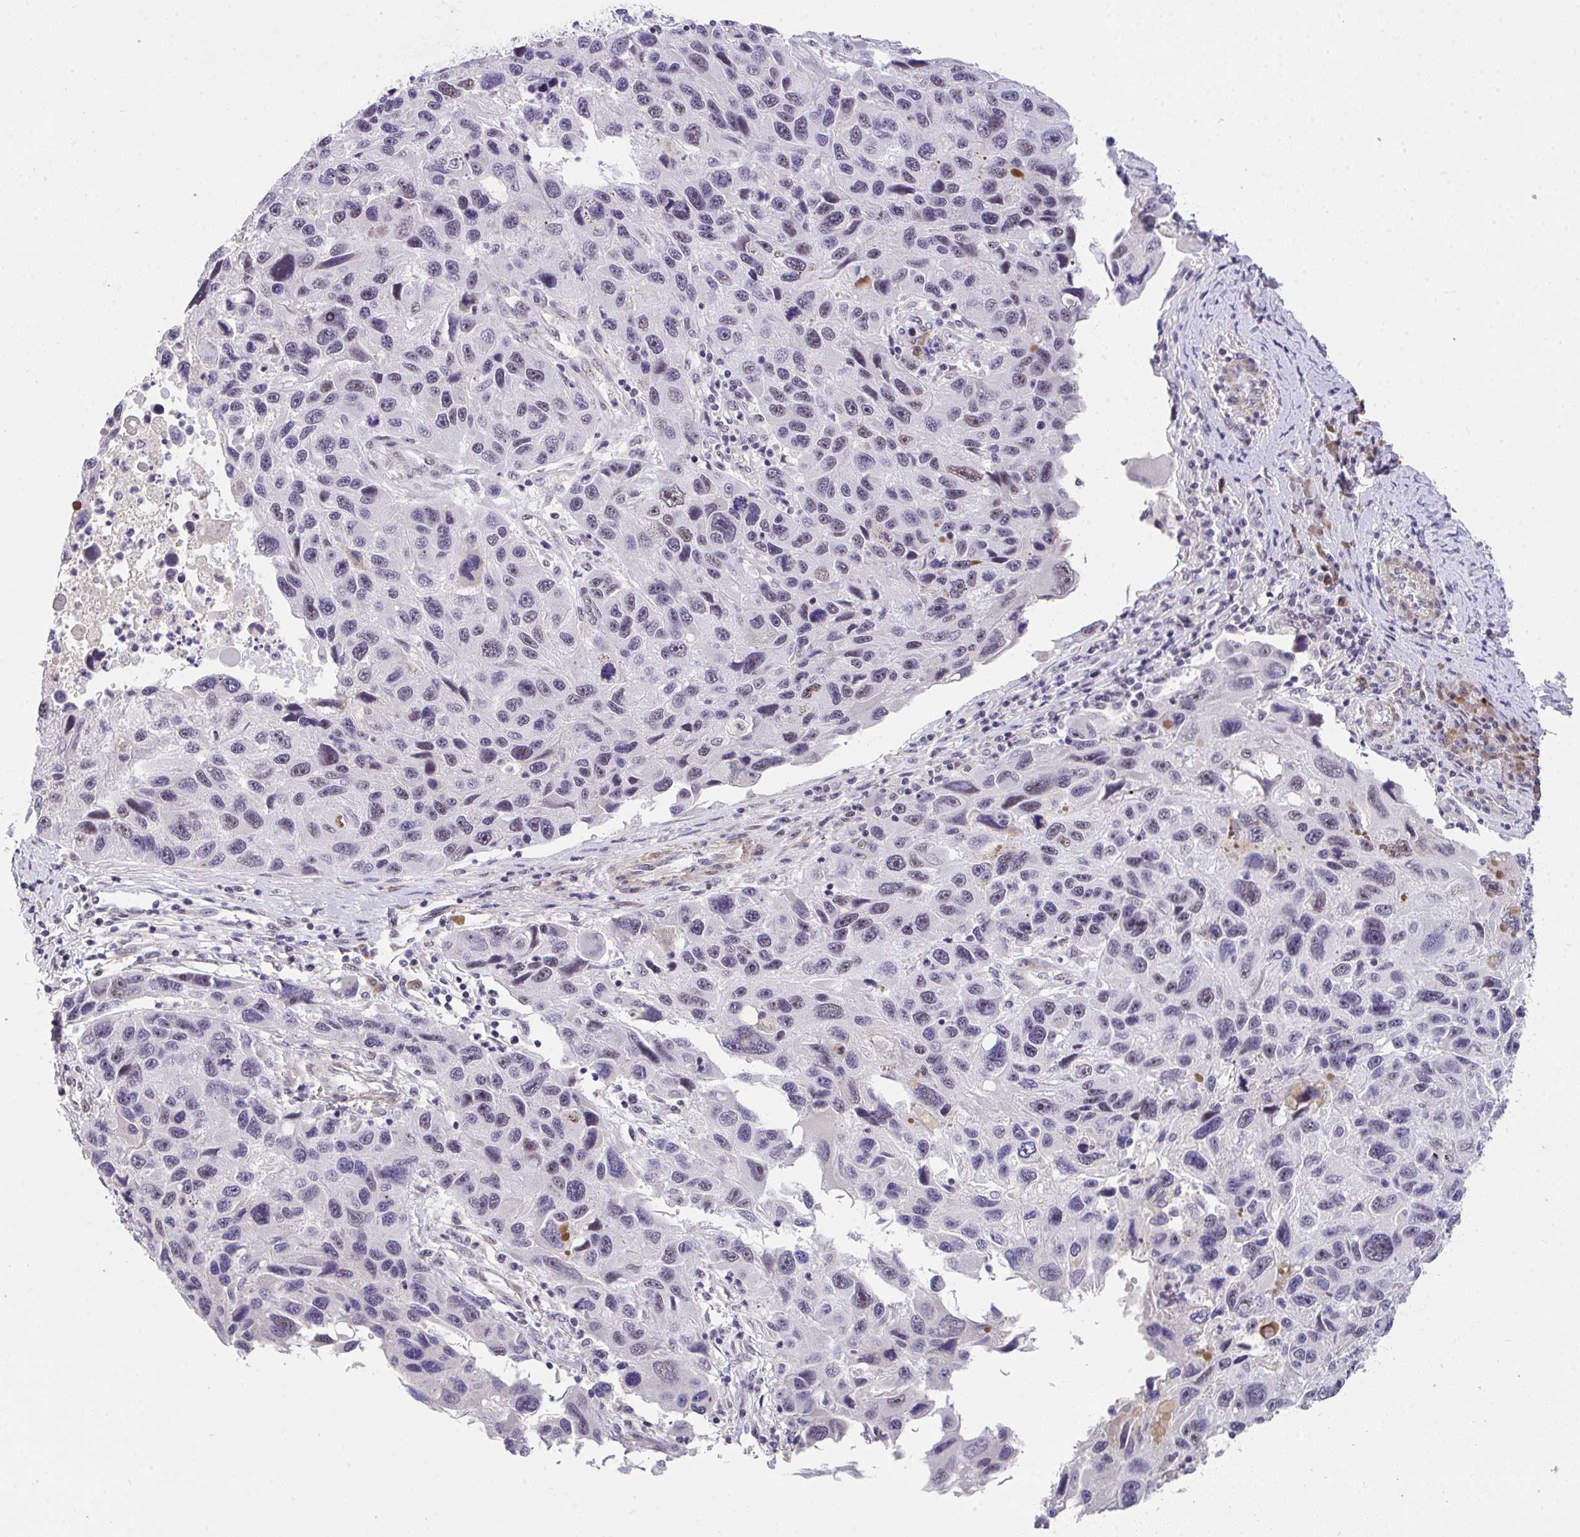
{"staining": {"intensity": "negative", "quantity": "none", "location": "none"}, "tissue": "melanoma", "cell_type": "Tumor cells", "image_type": "cancer", "snomed": [{"axis": "morphology", "description": "Malignant melanoma, NOS"}, {"axis": "topography", "description": "Skin"}], "caption": "A photomicrograph of human melanoma is negative for staining in tumor cells.", "gene": "RBBP6", "patient": {"sex": "male", "age": 53}}